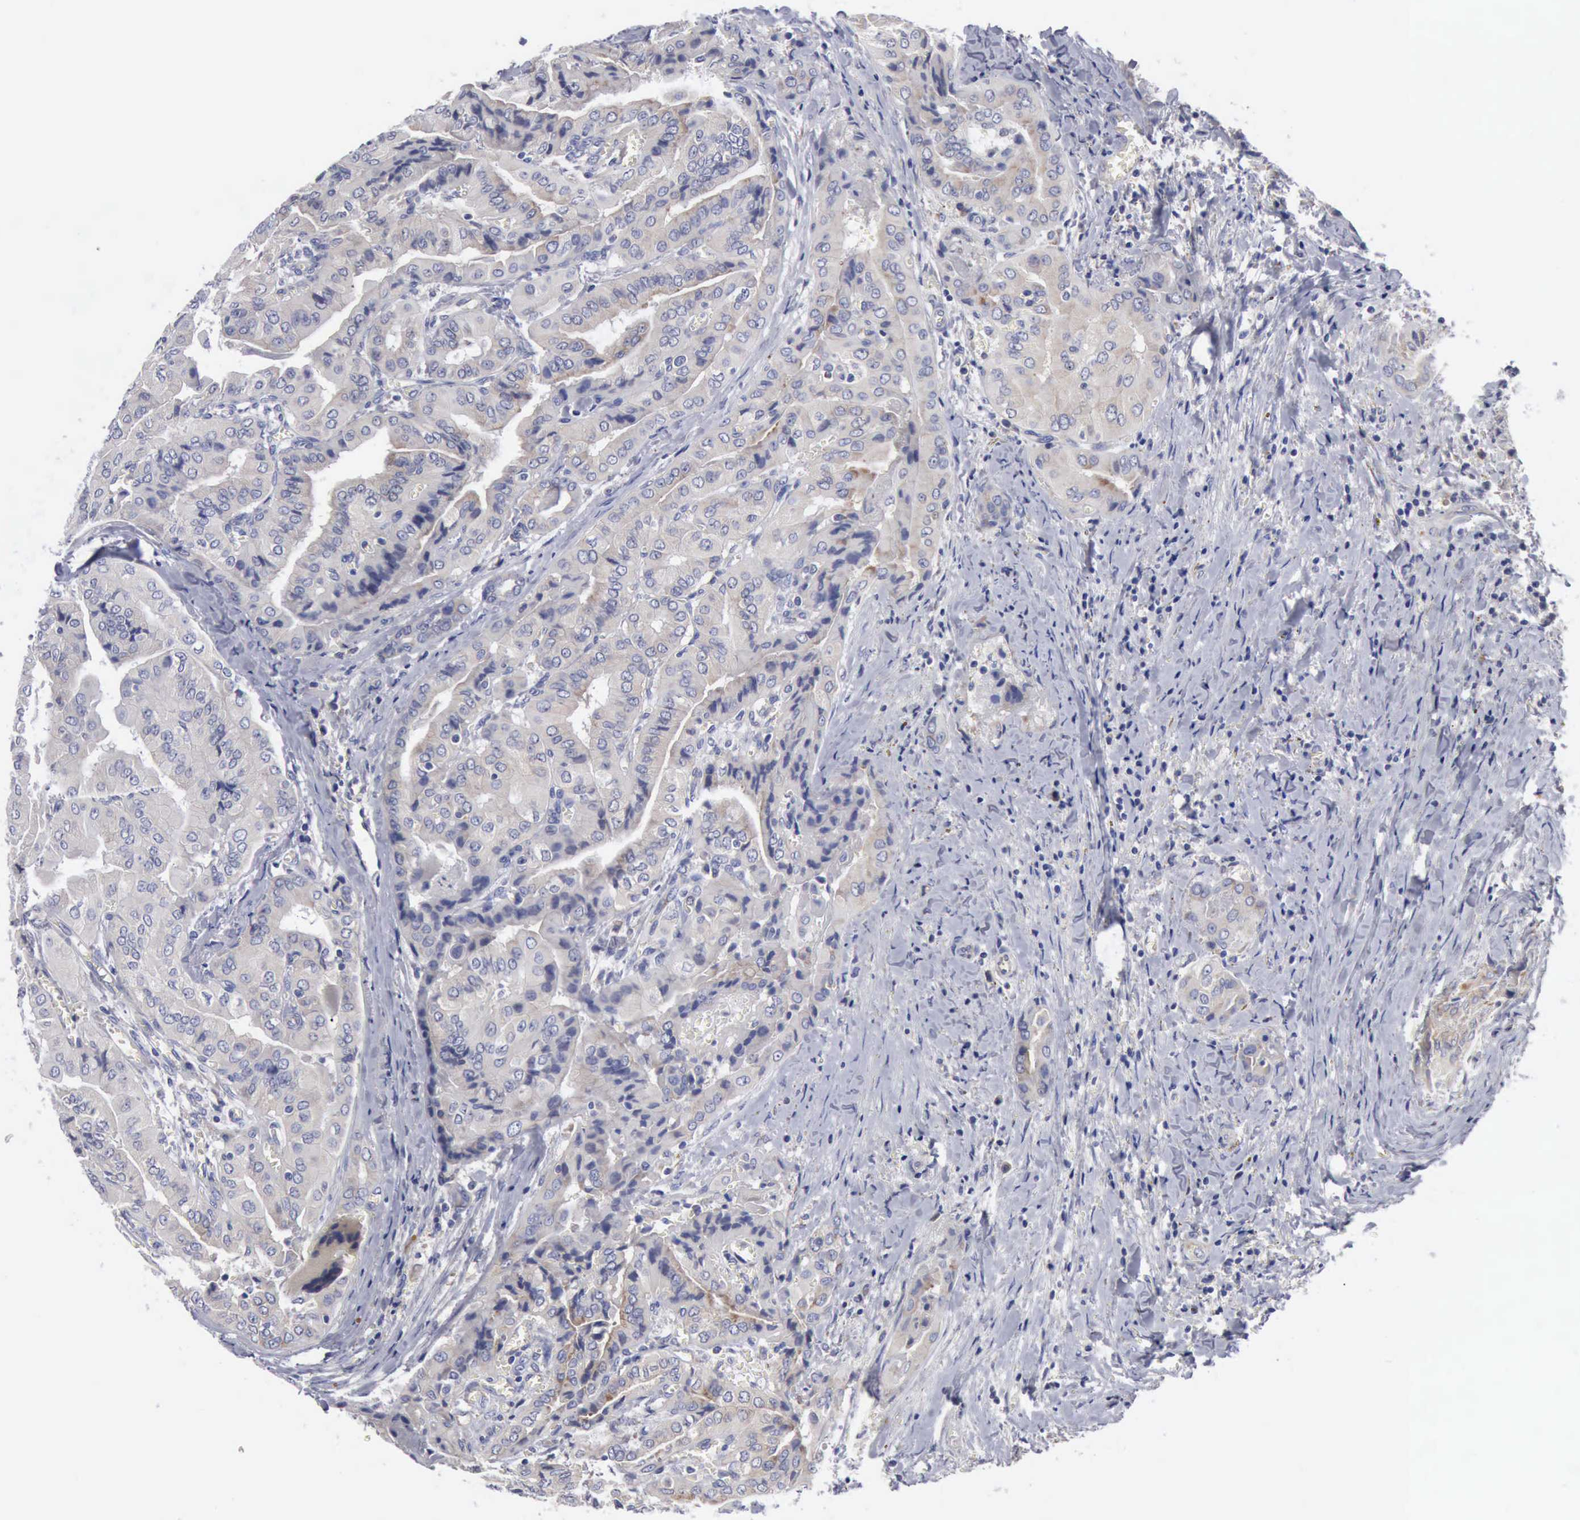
{"staining": {"intensity": "negative", "quantity": "none", "location": "none"}, "tissue": "thyroid cancer", "cell_type": "Tumor cells", "image_type": "cancer", "snomed": [{"axis": "morphology", "description": "Papillary adenocarcinoma, NOS"}, {"axis": "topography", "description": "Thyroid gland"}], "caption": "Immunohistochemistry (IHC) of human thyroid cancer (papillary adenocarcinoma) exhibits no expression in tumor cells. (DAB immunohistochemistry (IHC), high magnification).", "gene": "TXLNG", "patient": {"sex": "female", "age": 71}}